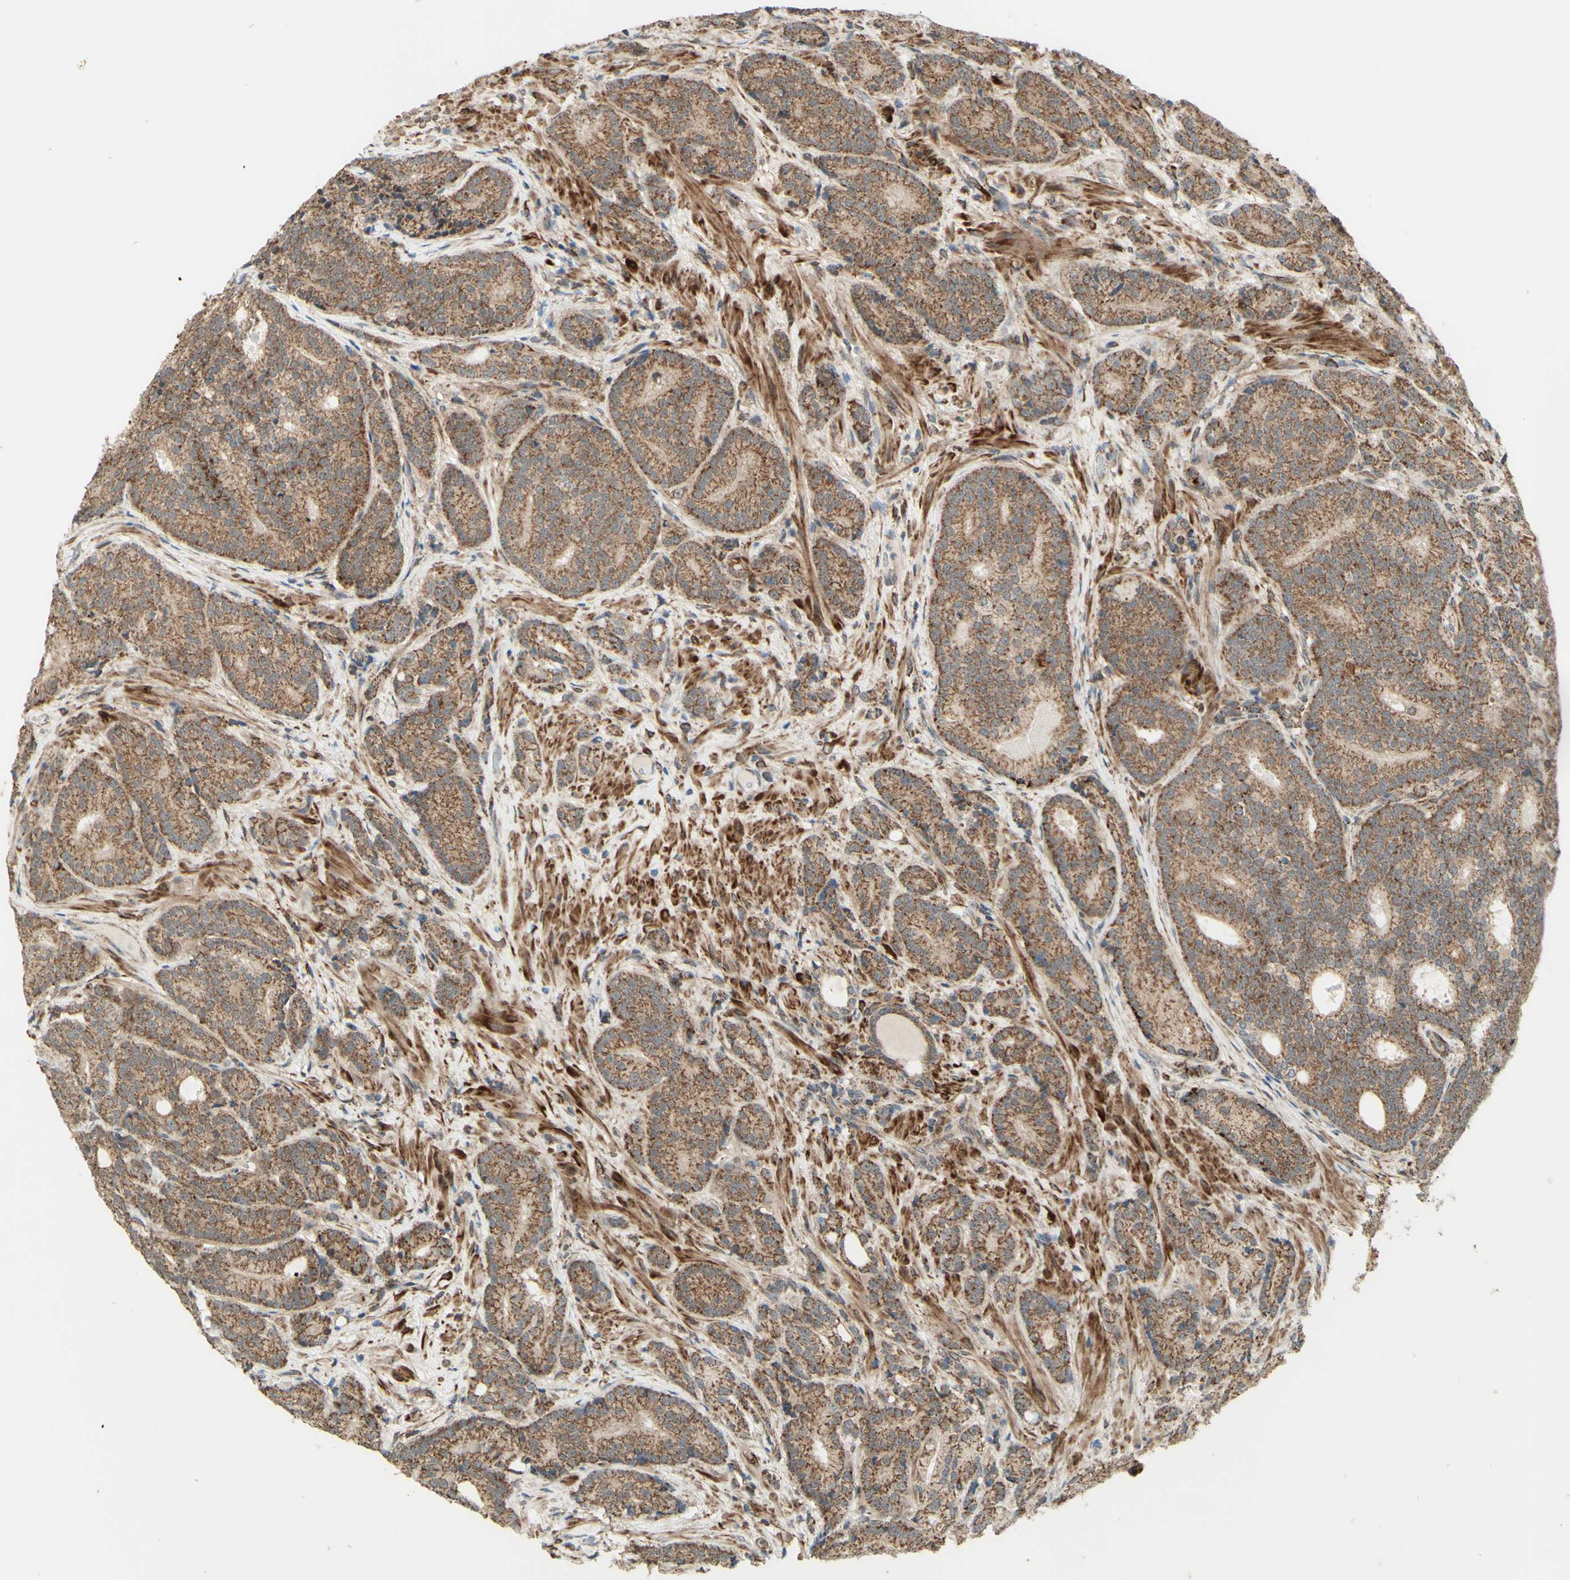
{"staining": {"intensity": "moderate", "quantity": ">75%", "location": "cytoplasmic/membranous"}, "tissue": "prostate cancer", "cell_type": "Tumor cells", "image_type": "cancer", "snomed": [{"axis": "morphology", "description": "Adenocarcinoma, High grade"}, {"axis": "topography", "description": "Prostate"}], "caption": "Moderate cytoplasmic/membranous protein positivity is appreciated in approximately >75% of tumor cells in adenocarcinoma (high-grade) (prostate). (DAB = brown stain, brightfield microscopy at high magnification).", "gene": "DHRS3", "patient": {"sex": "male", "age": 61}}